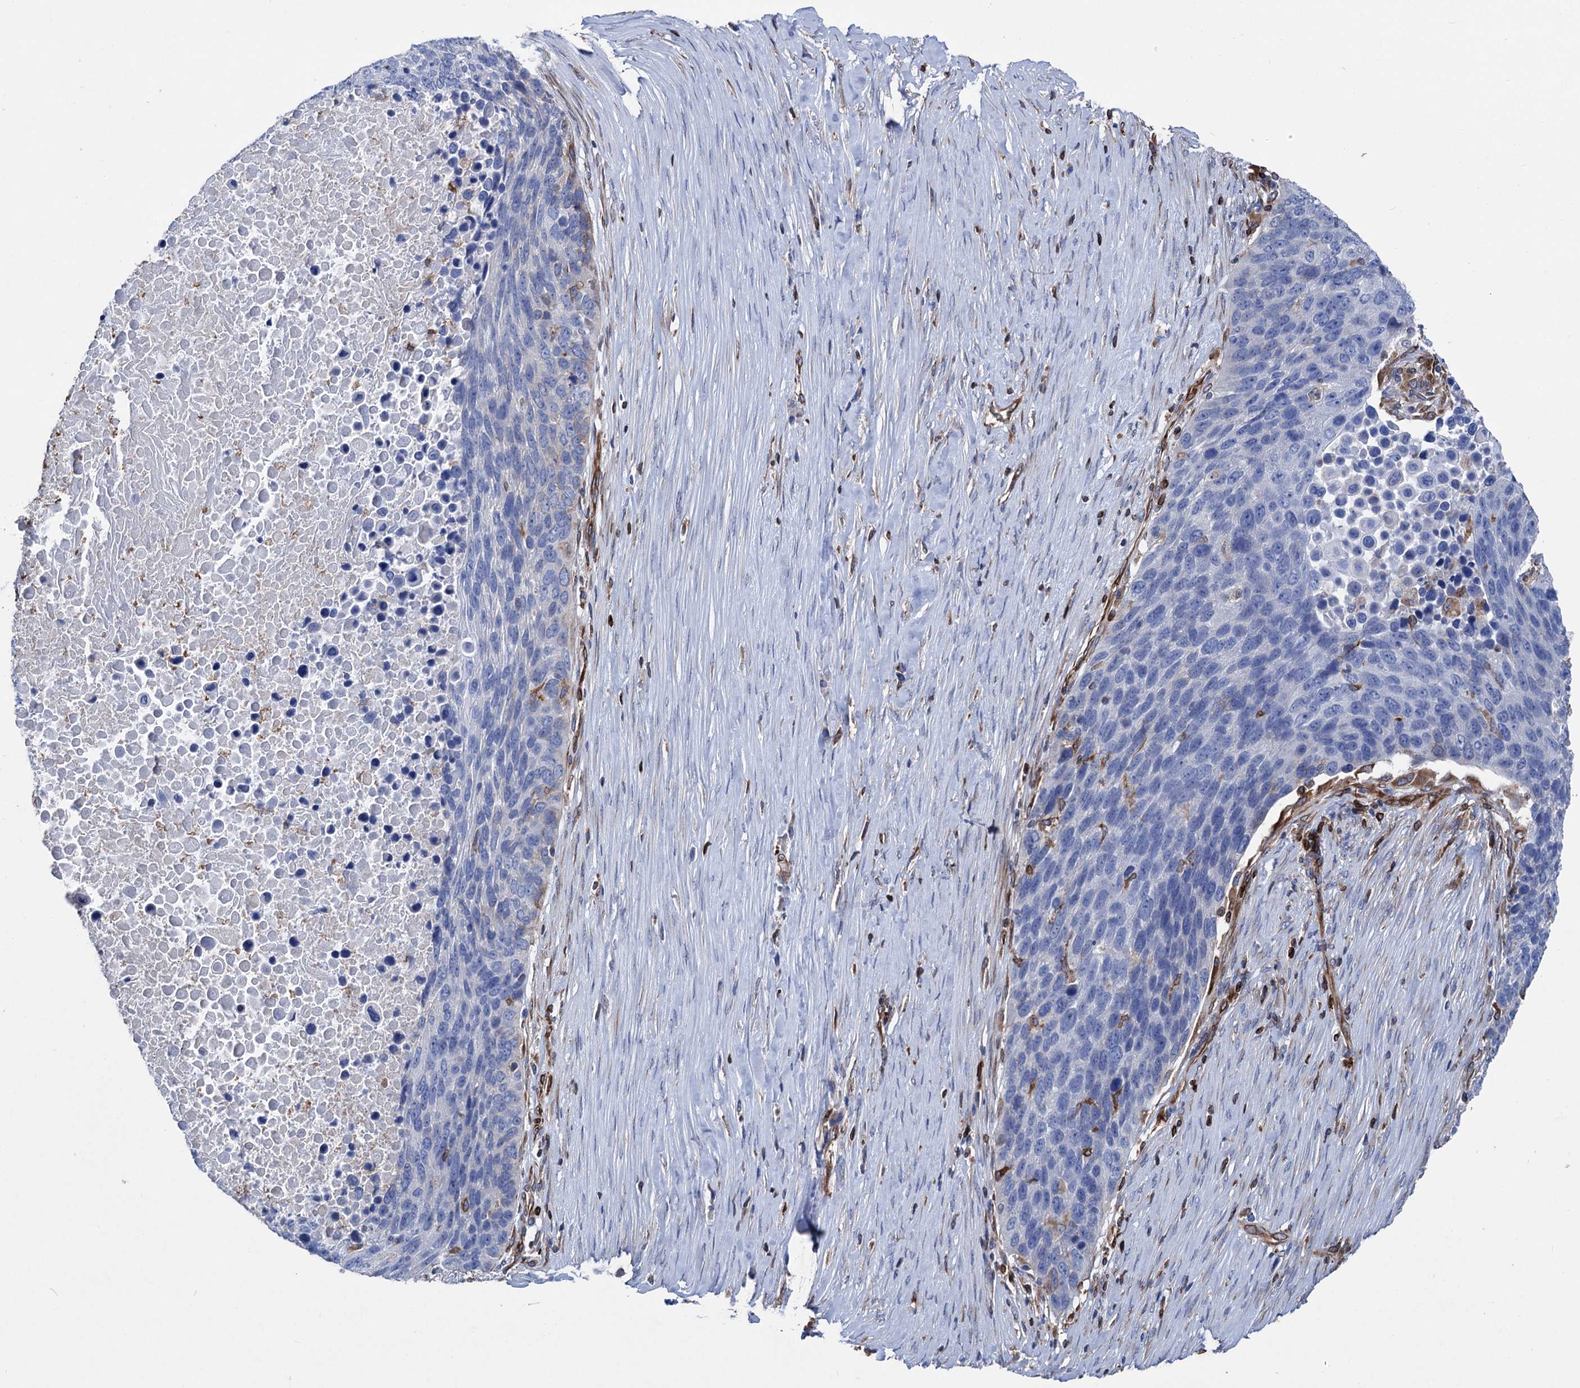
{"staining": {"intensity": "negative", "quantity": "none", "location": "none"}, "tissue": "lung cancer", "cell_type": "Tumor cells", "image_type": "cancer", "snomed": [{"axis": "morphology", "description": "Normal tissue, NOS"}, {"axis": "morphology", "description": "Squamous cell carcinoma, NOS"}, {"axis": "topography", "description": "Lymph node"}, {"axis": "topography", "description": "Lung"}], "caption": "High magnification brightfield microscopy of lung cancer stained with DAB (brown) and counterstained with hematoxylin (blue): tumor cells show no significant positivity.", "gene": "STING1", "patient": {"sex": "male", "age": 66}}